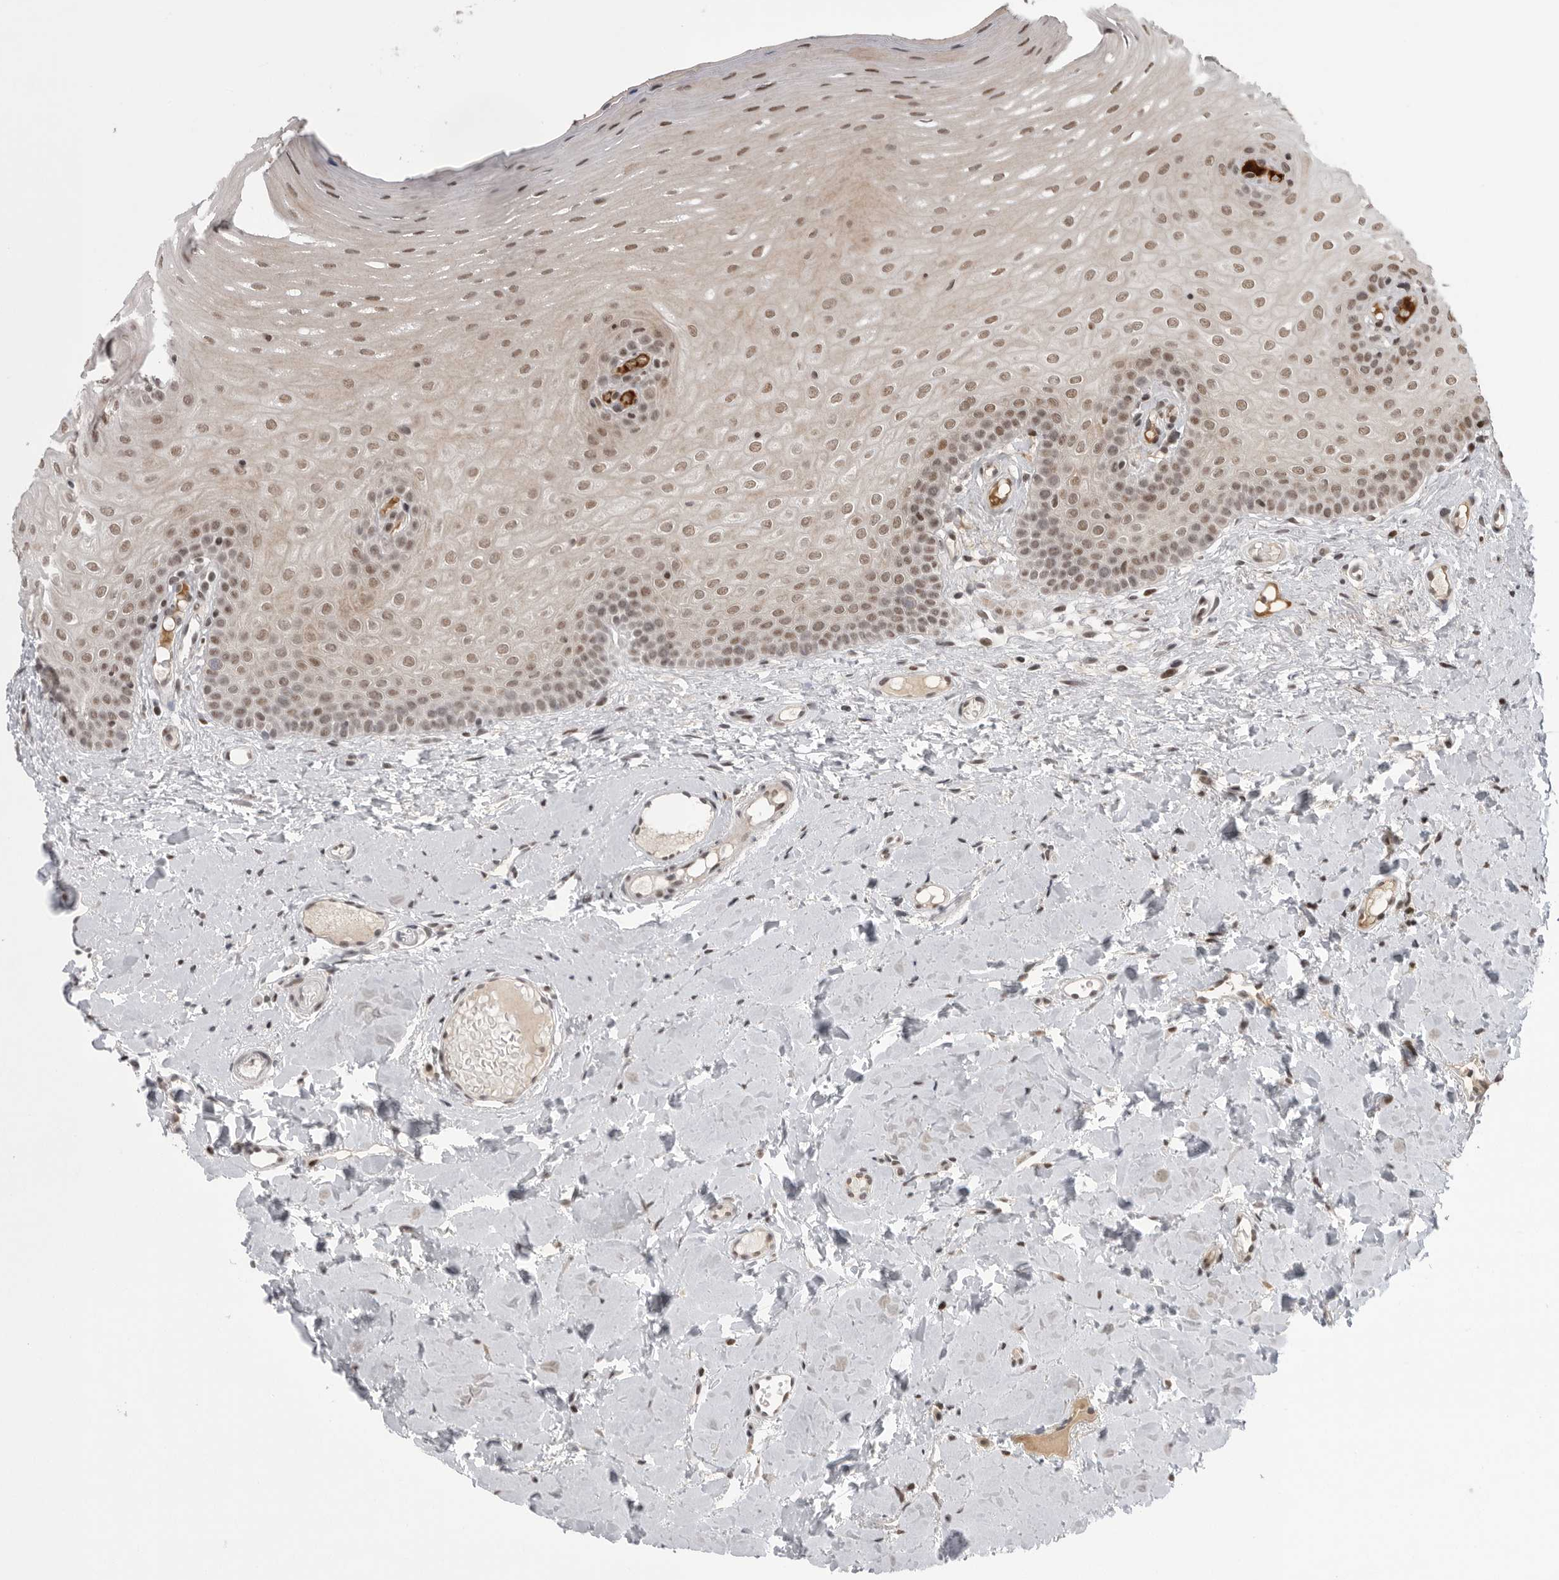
{"staining": {"intensity": "moderate", "quantity": ">75%", "location": "nuclear"}, "tissue": "oral mucosa", "cell_type": "Squamous epithelial cells", "image_type": "normal", "snomed": [{"axis": "morphology", "description": "Normal tissue, NOS"}, {"axis": "topography", "description": "Oral tissue"}], "caption": "Immunohistochemical staining of unremarkable oral mucosa demonstrates moderate nuclear protein staining in about >75% of squamous epithelial cells.", "gene": "POU5F1", "patient": {"sex": "female", "age": 39}}